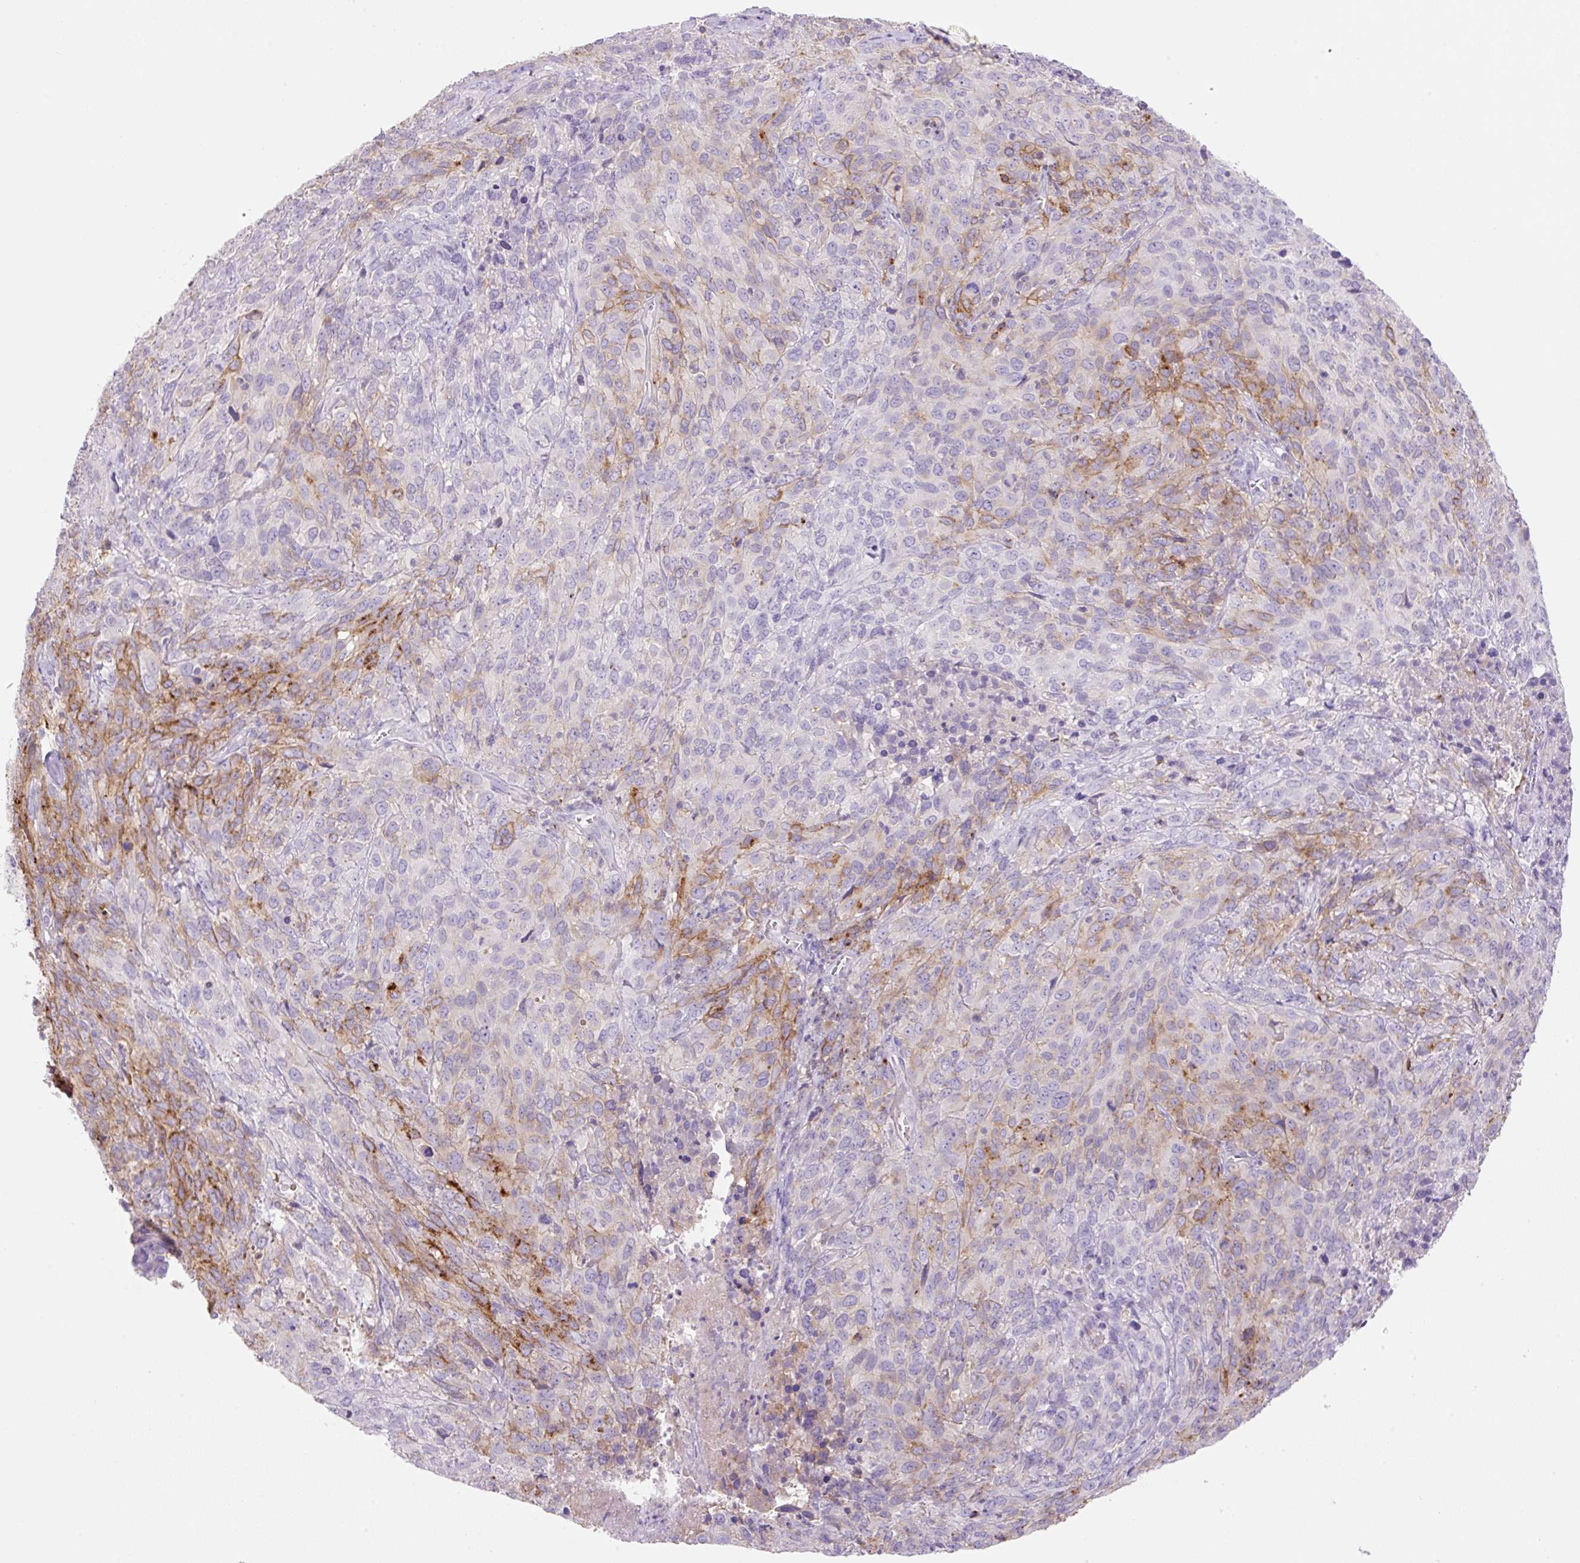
{"staining": {"intensity": "moderate", "quantity": "<25%", "location": "cytoplasmic/membranous"}, "tissue": "cervical cancer", "cell_type": "Tumor cells", "image_type": "cancer", "snomed": [{"axis": "morphology", "description": "Squamous cell carcinoma, NOS"}, {"axis": "topography", "description": "Cervix"}], "caption": "An IHC image of tumor tissue is shown. Protein staining in brown labels moderate cytoplasmic/membranous positivity in cervical squamous cell carcinoma within tumor cells.", "gene": "TDRD15", "patient": {"sex": "female", "age": 51}}